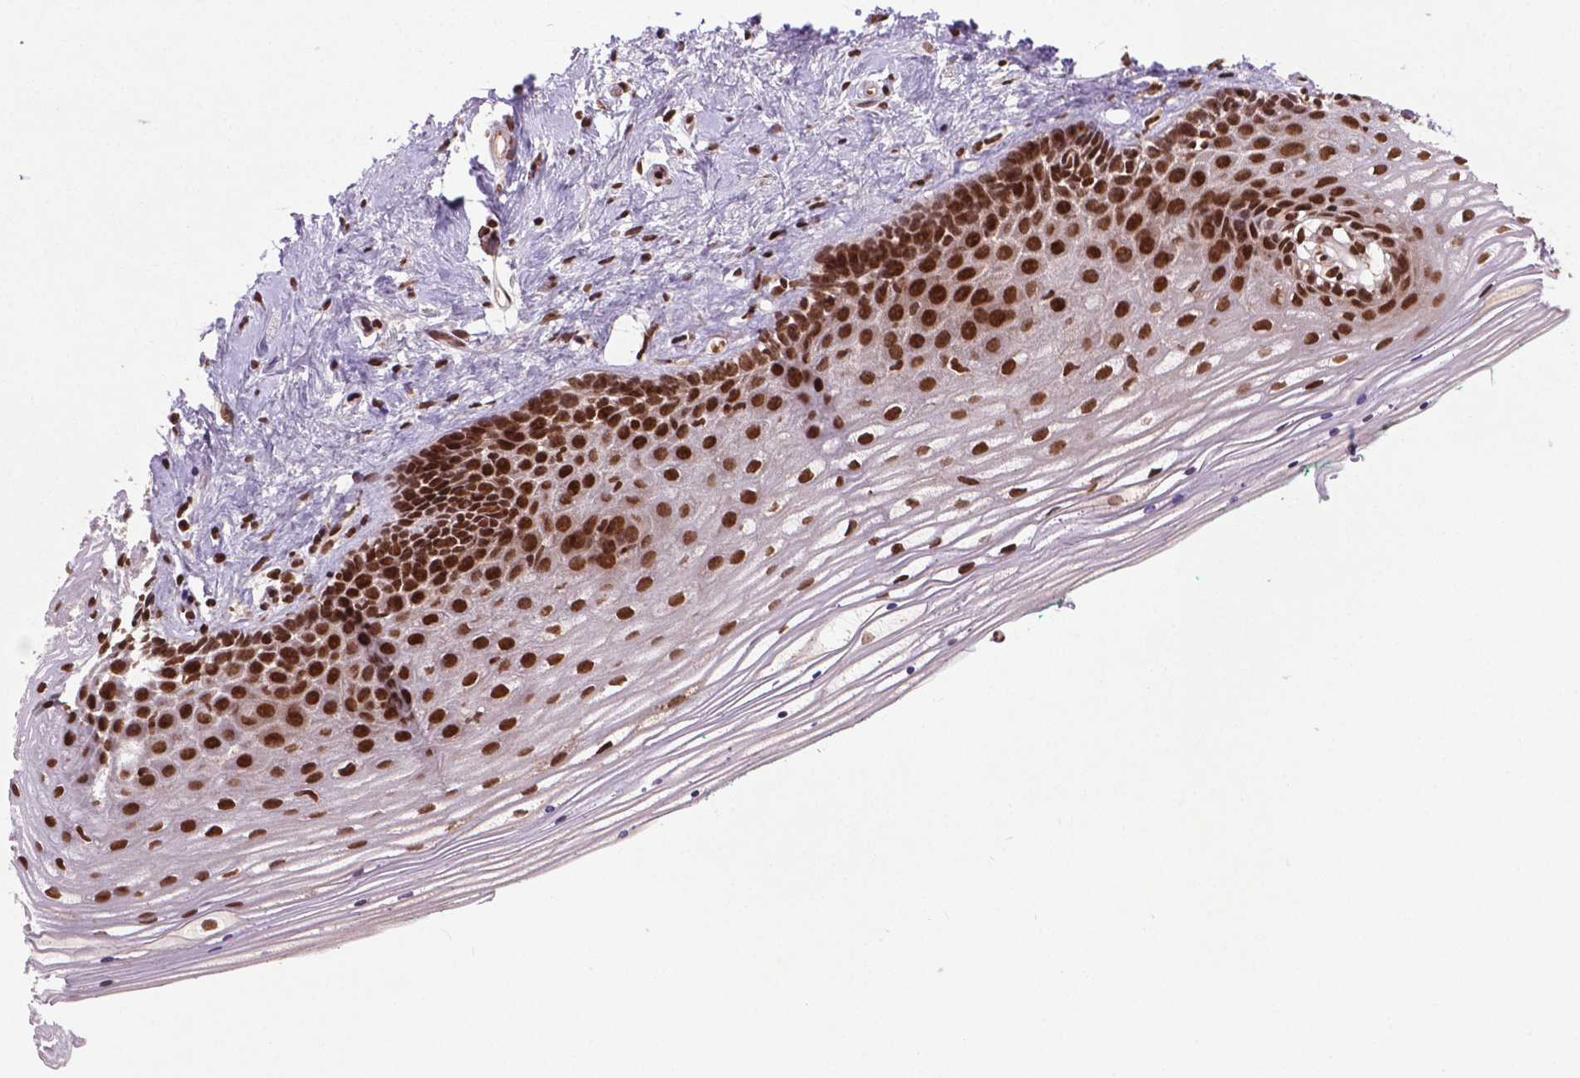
{"staining": {"intensity": "strong", "quantity": ">75%", "location": "nuclear"}, "tissue": "vagina", "cell_type": "Squamous epithelial cells", "image_type": "normal", "snomed": [{"axis": "morphology", "description": "Normal tissue, NOS"}, {"axis": "topography", "description": "Vagina"}], "caption": "A photomicrograph of human vagina stained for a protein displays strong nuclear brown staining in squamous epithelial cells. Ihc stains the protein in brown and the nuclei are stained blue.", "gene": "SIRT6", "patient": {"sex": "female", "age": 42}}